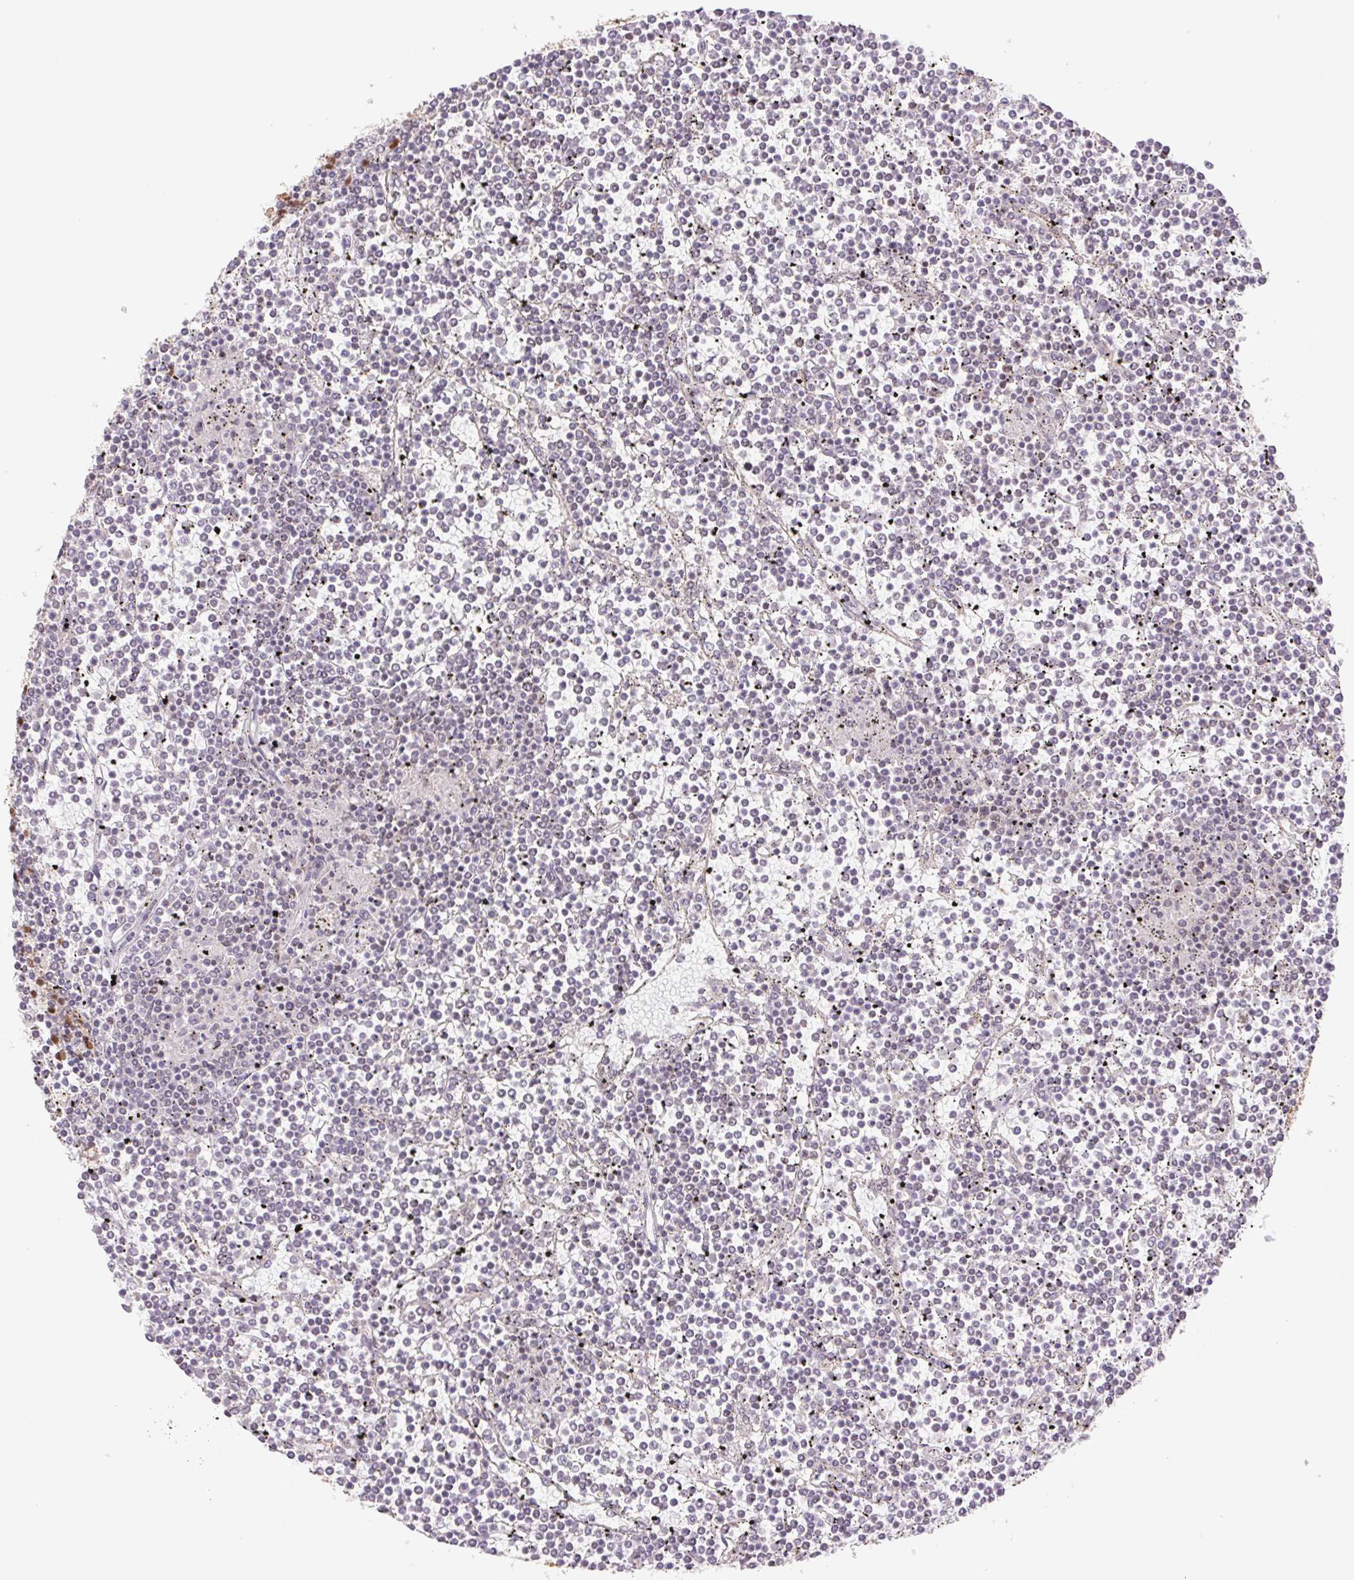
{"staining": {"intensity": "negative", "quantity": "none", "location": "none"}, "tissue": "lymphoma", "cell_type": "Tumor cells", "image_type": "cancer", "snomed": [{"axis": "morphology", "description": "Malignant lymphoma, non-Hodgkin's type, Low grade"}, {"axis": "topography", "description": "Spleen"}], "caption": "This is a micrograph of immunohistochemistry staining of malignant lymphoma, non-Hodgkin's type (low-grade), which shows no positivity in tumor cells.", "gene": "CWC25", "patient": {"sex": "female", "age": 19}}